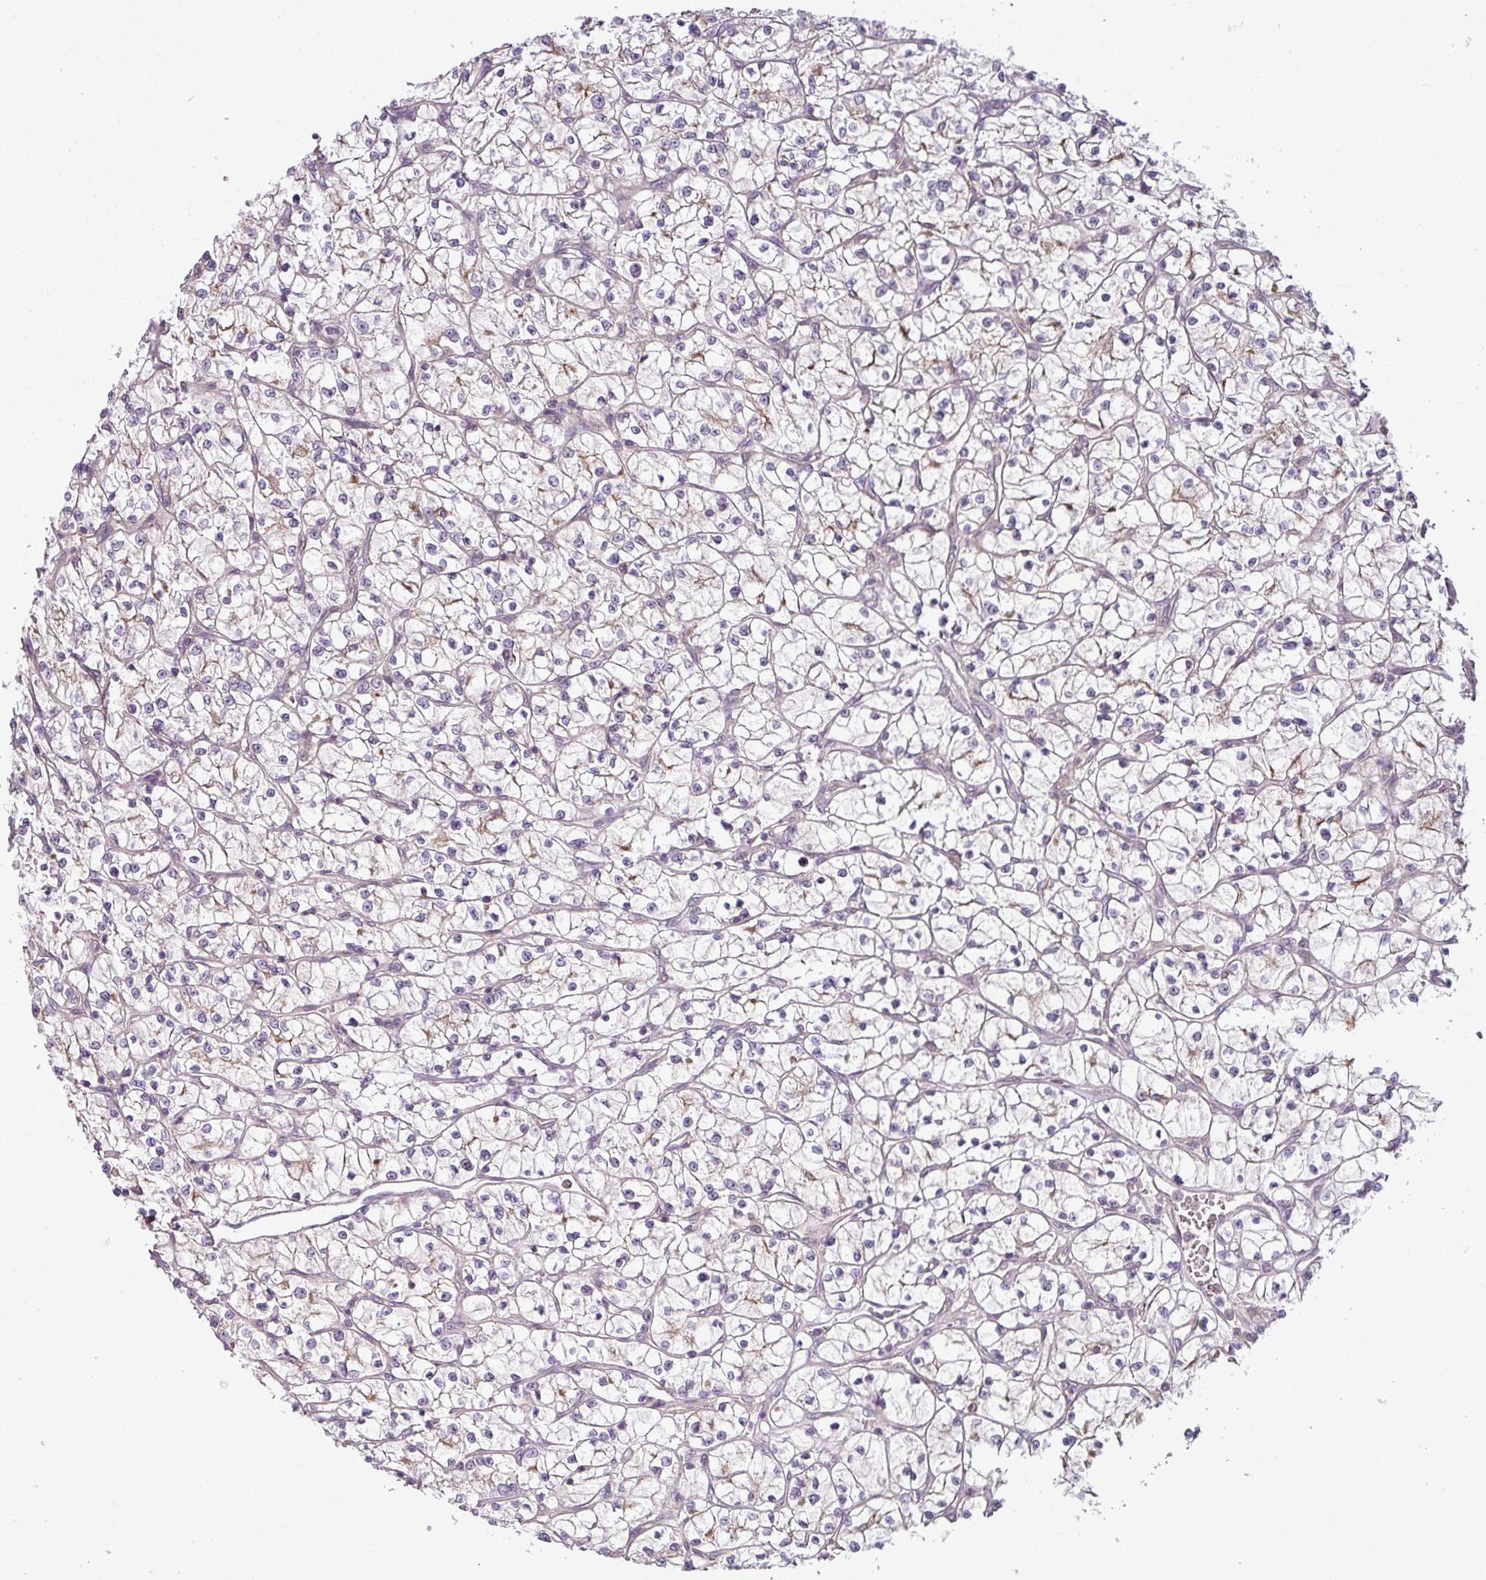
{"staining": {"intensity": "negative", "quantity": "none", "location": "none"}, "tissue": "renal cancer", "cell_type": "Tumor cells", "image_type": "cancer", "snomed": [{"axis": "morphology", "description": "Adenocarcinoma, NOS"}, {"axis": "topography", "description": "Kidney"}], "caption": "Human renal adenocarcinoma stained for a protein using IHC shows no expression in tumor cells.", "gene": "DERPC", "patient": {"sex": "female", "age": 64}}